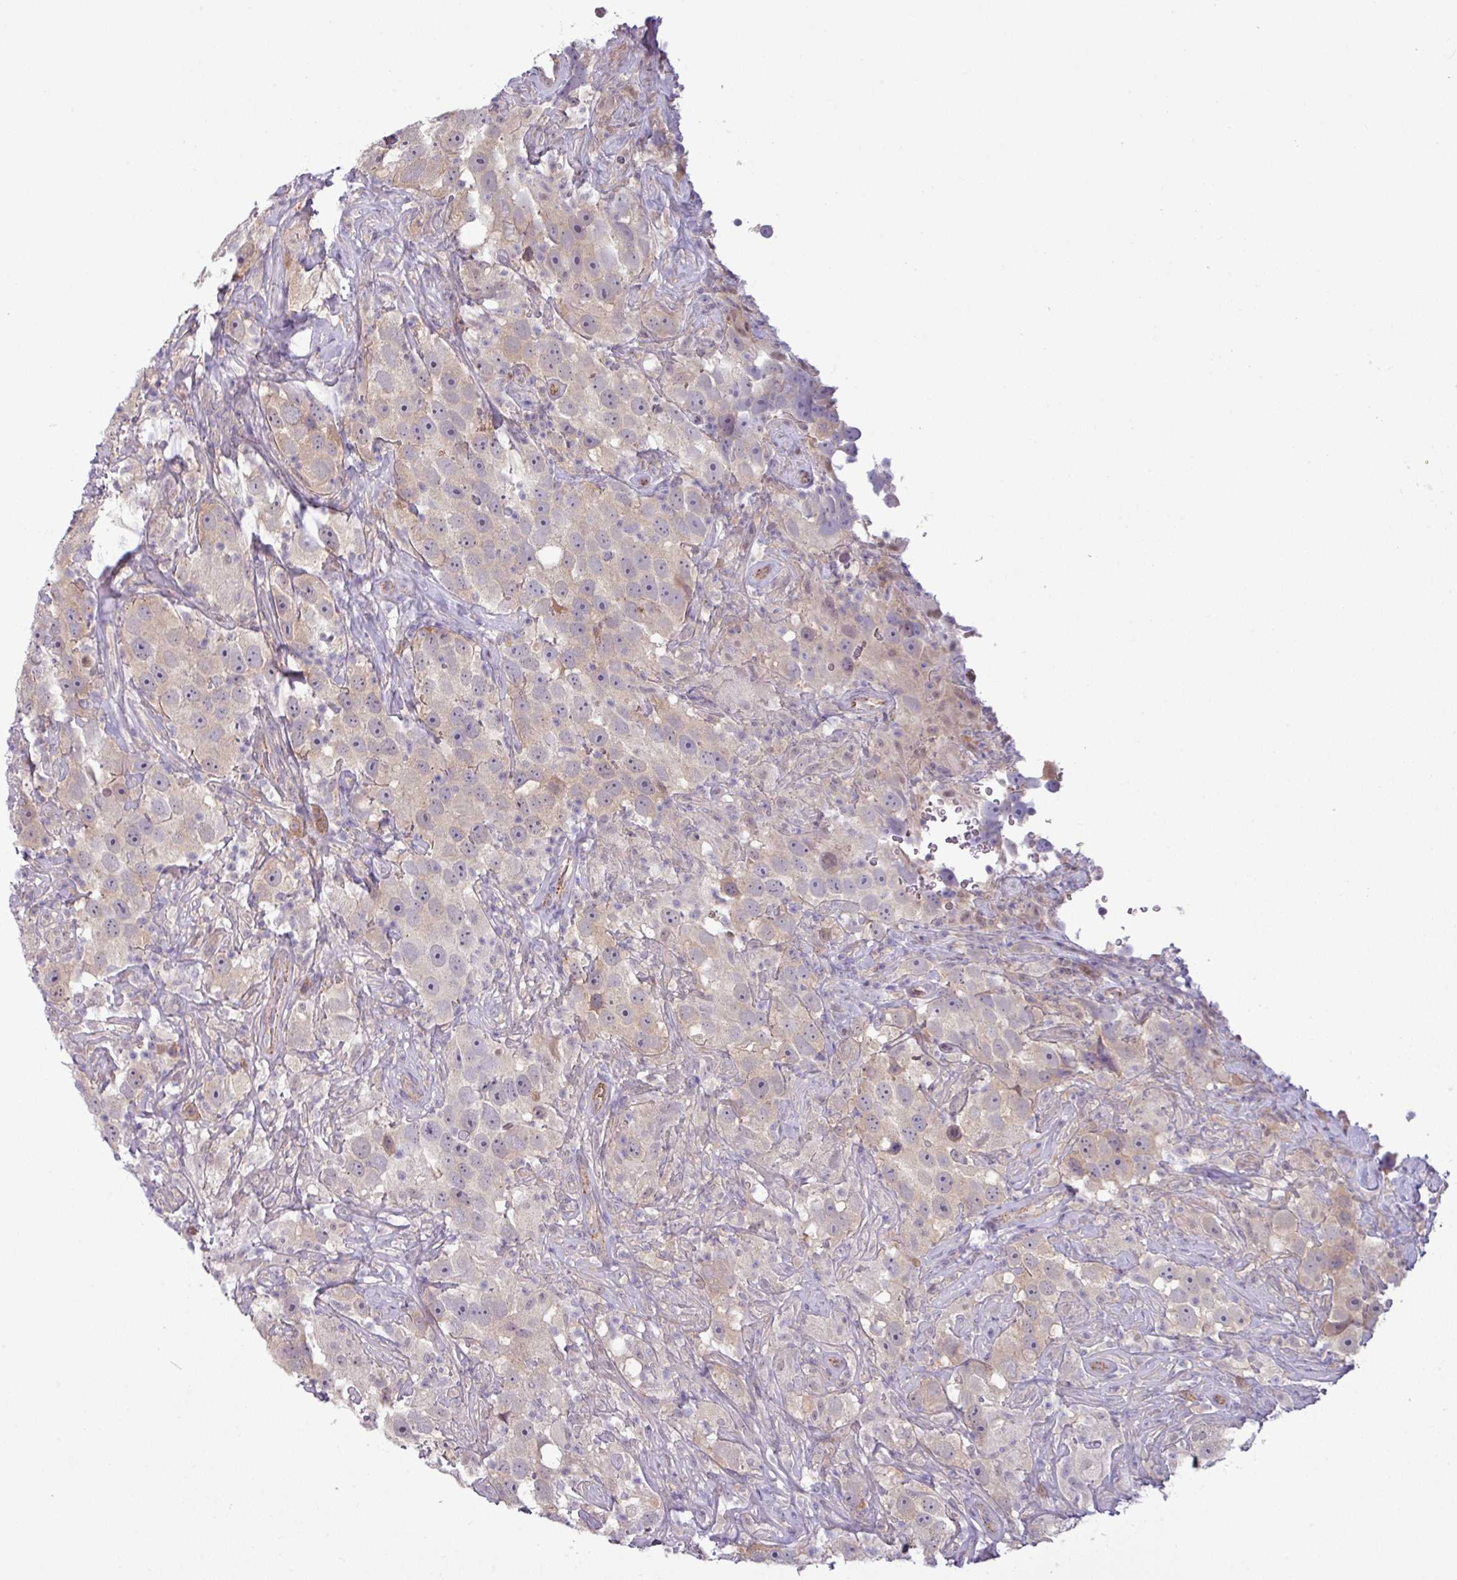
{"staining": {"intensity": "weak", "quantity": "<25%", "location": "cytoplasmic/membranous"}, "tissue": "testis cancer", "cell_type": "Tumor cells", "image_type": "cancer", "snomed": [{"axis": "morphology", "description": "Seminoma, NOS"}, {"axis": "topography", "description": "Testis"}], "caption": "Immunohistochemistry micrograph of human testis seminoma stained for a protein (brown), which demonstrates no staining in tumor cells.", "gene": "CCDC144A", "patient": {"sex": "male", "age": 49}}